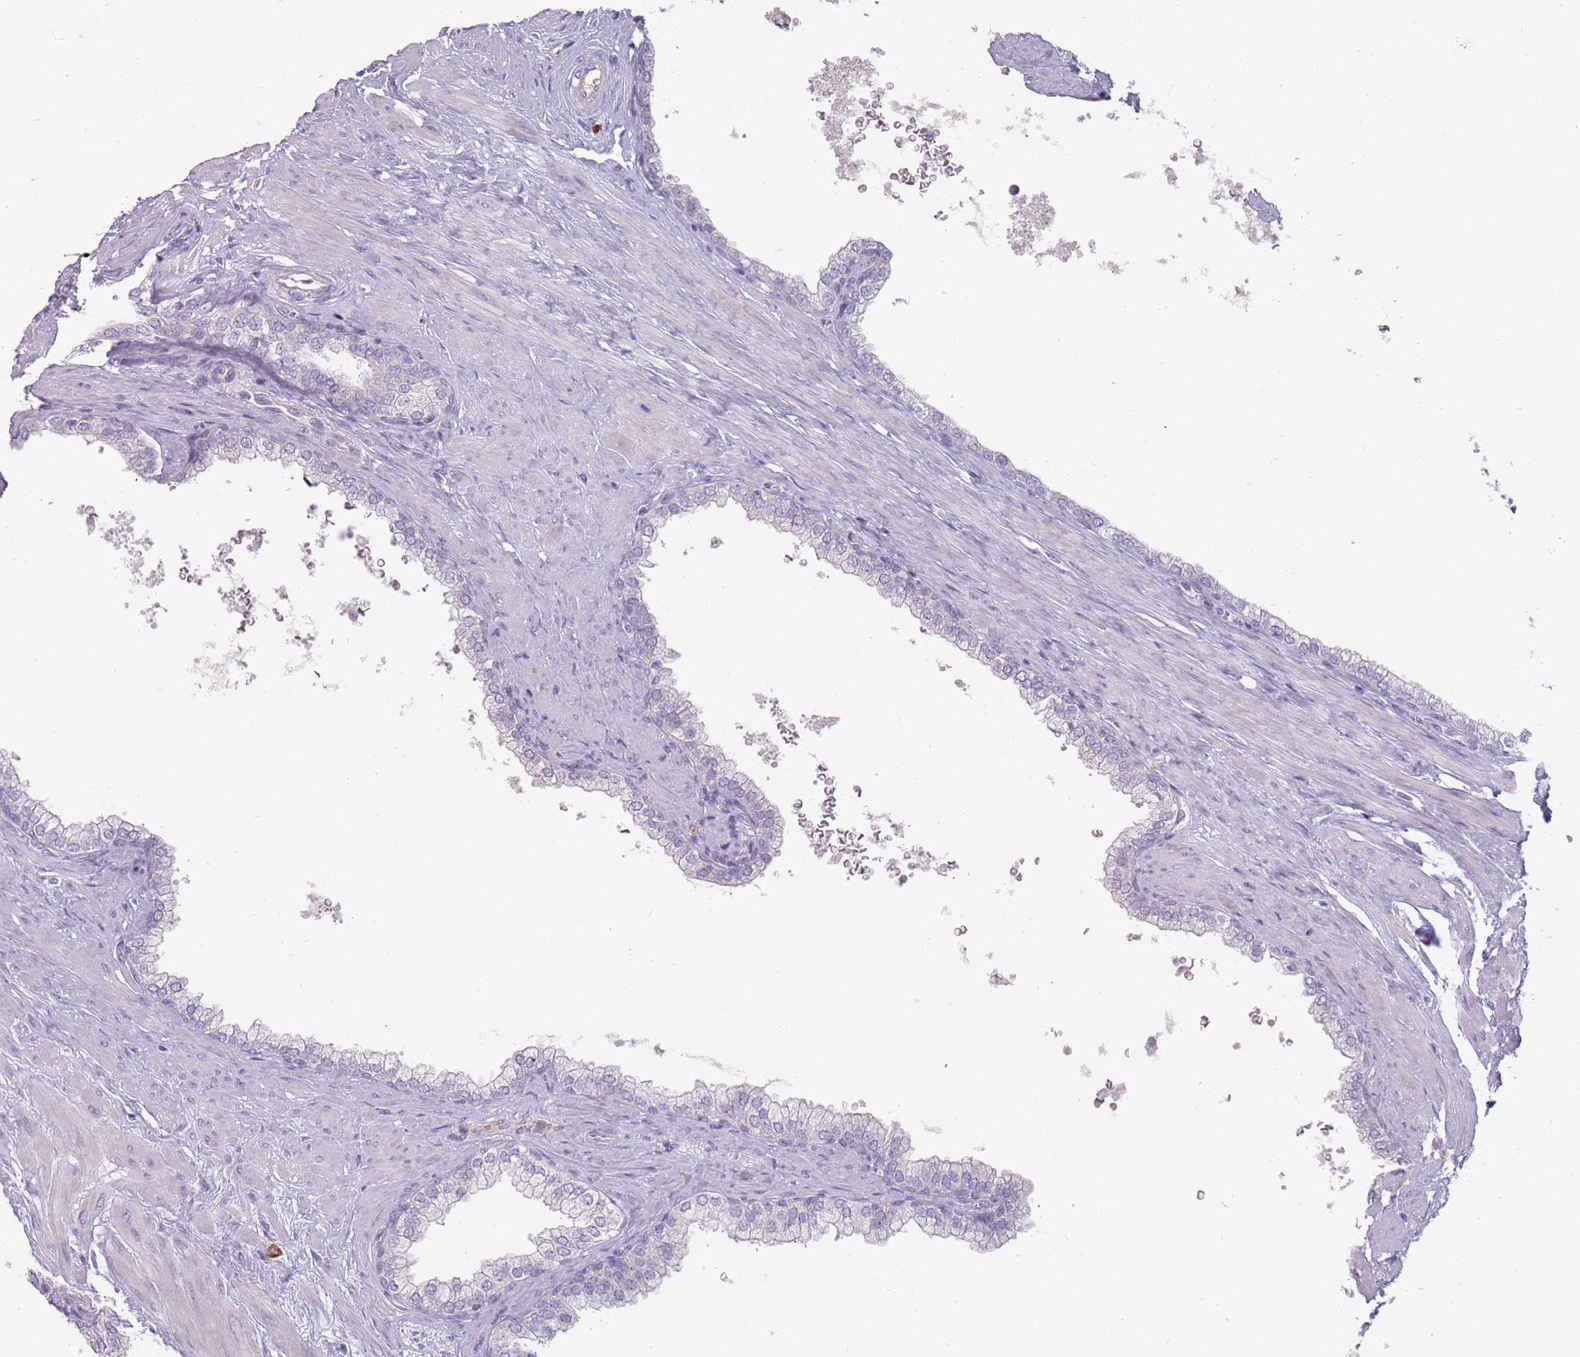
{"staining": {"intensity": "negative", "quantity": "none", "location": "none"}, "tissue": "prostate", "cell_type": "Glandular cells", "image_type": "normal", "snomed": [{"axis": "morphology", "description": "Normal tissue, NOS"}, {"axis": "morphology", "description": "Urothelial carcinoma, Low grade"}, {"axis": "topography", "description": "Urinary bladder"}, {"axis": "topography", "description": "Prostate"}], "caption": "Glandular cells show no significant protein positivity in normal prostate.", "gene": "DDX4", "patient": {"sex": "male", "age": 60}}